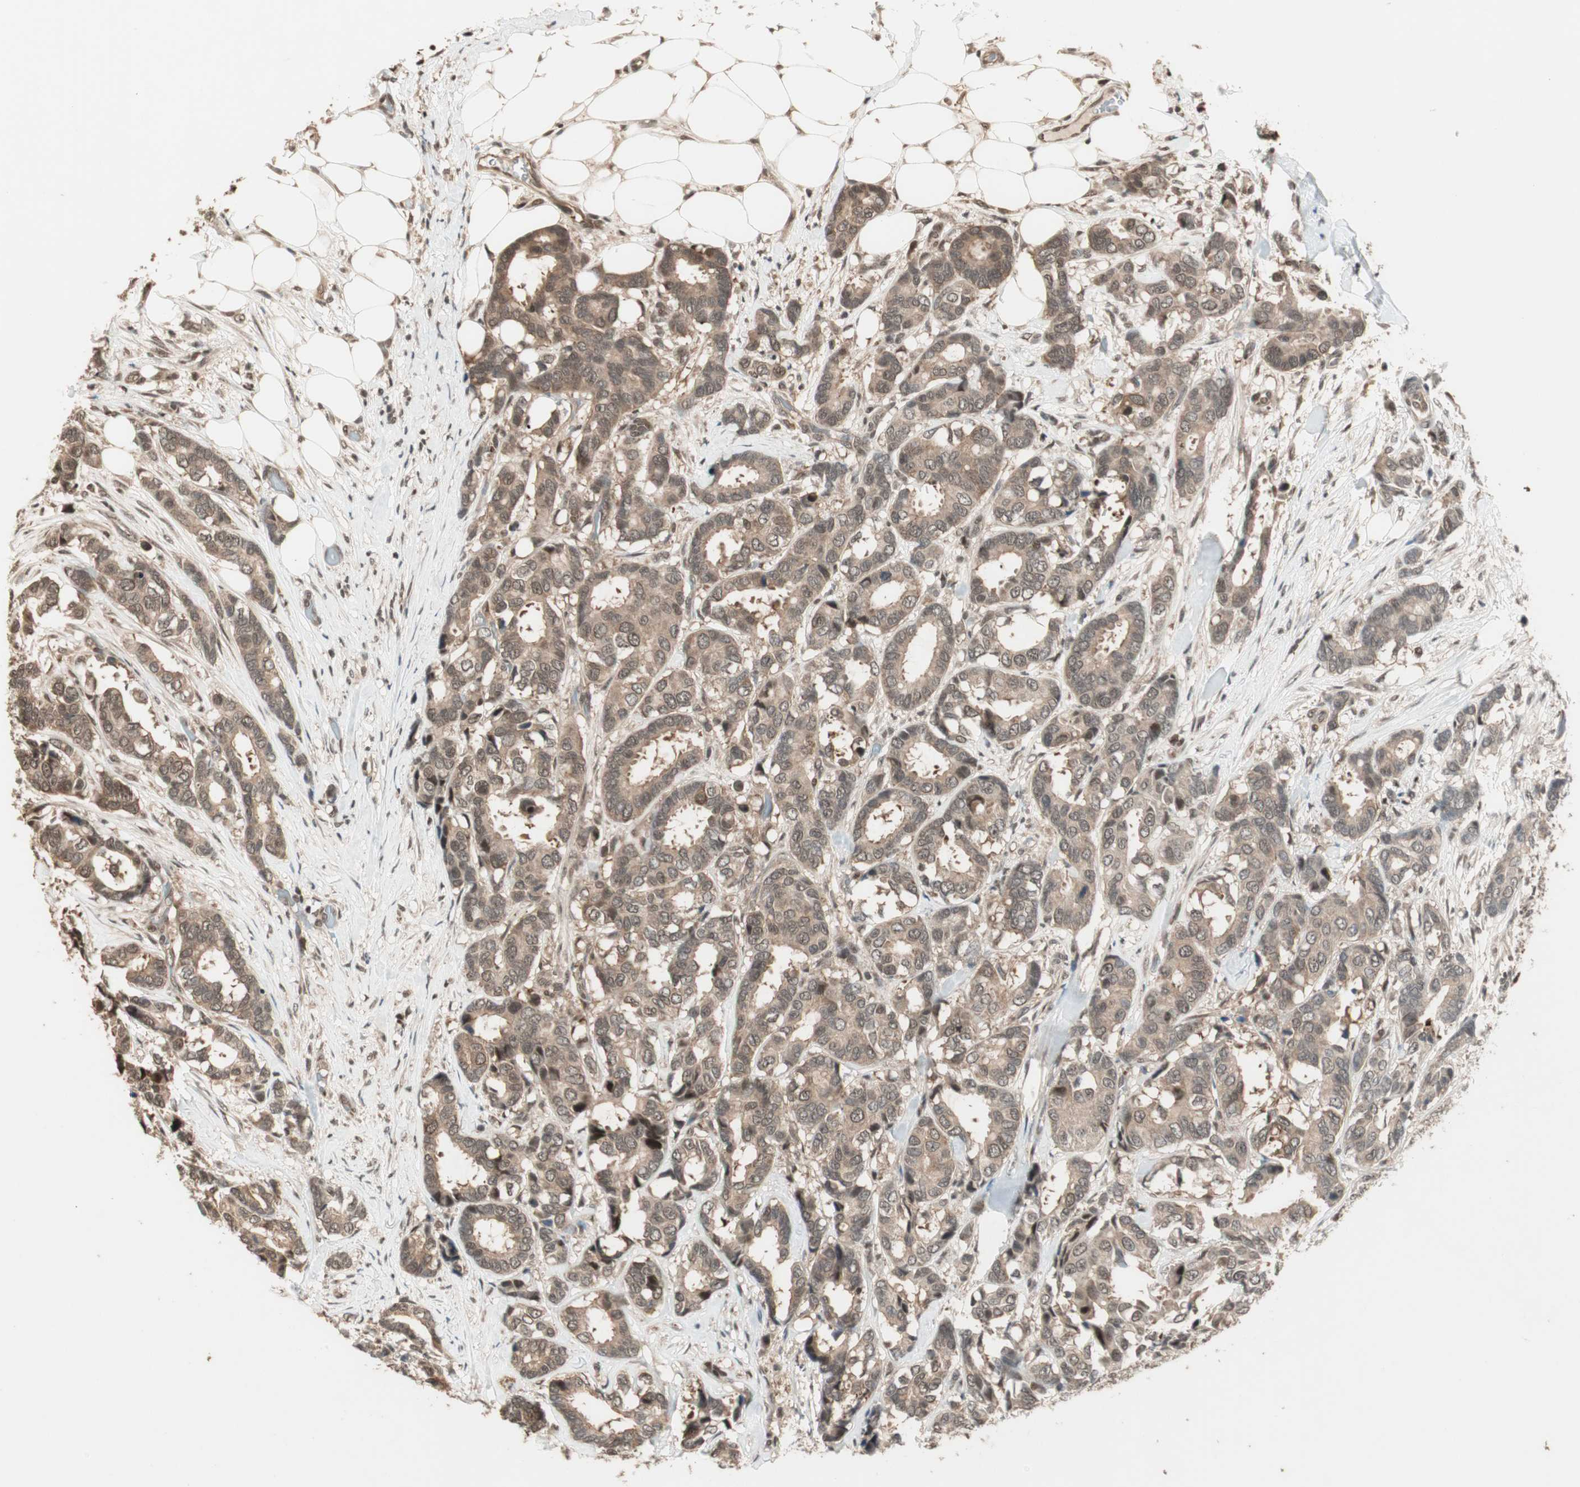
{"staining": {"intensity": "moderate", "quantity": ">75%", "location": "cytoplasmic/membranous,nuclear"}, "tissue": "breast cancer", "cell_type": "Tumor cells", "image_type": "cancer", "snomed": [{"axis": "morphology", "description": "Duct carcinoma"}, {"axis": "topography", "description": "Breast"}], "caption": "A brown stain labels moderate cytoplasmic/membranous and nuclear positivity of a protein in human breast cancer tumor cells. (DAB IHC with brightfield microscopy, high magnification).", "gene": "ZNF701", "patient": {"sex": "female", "age": 87}}